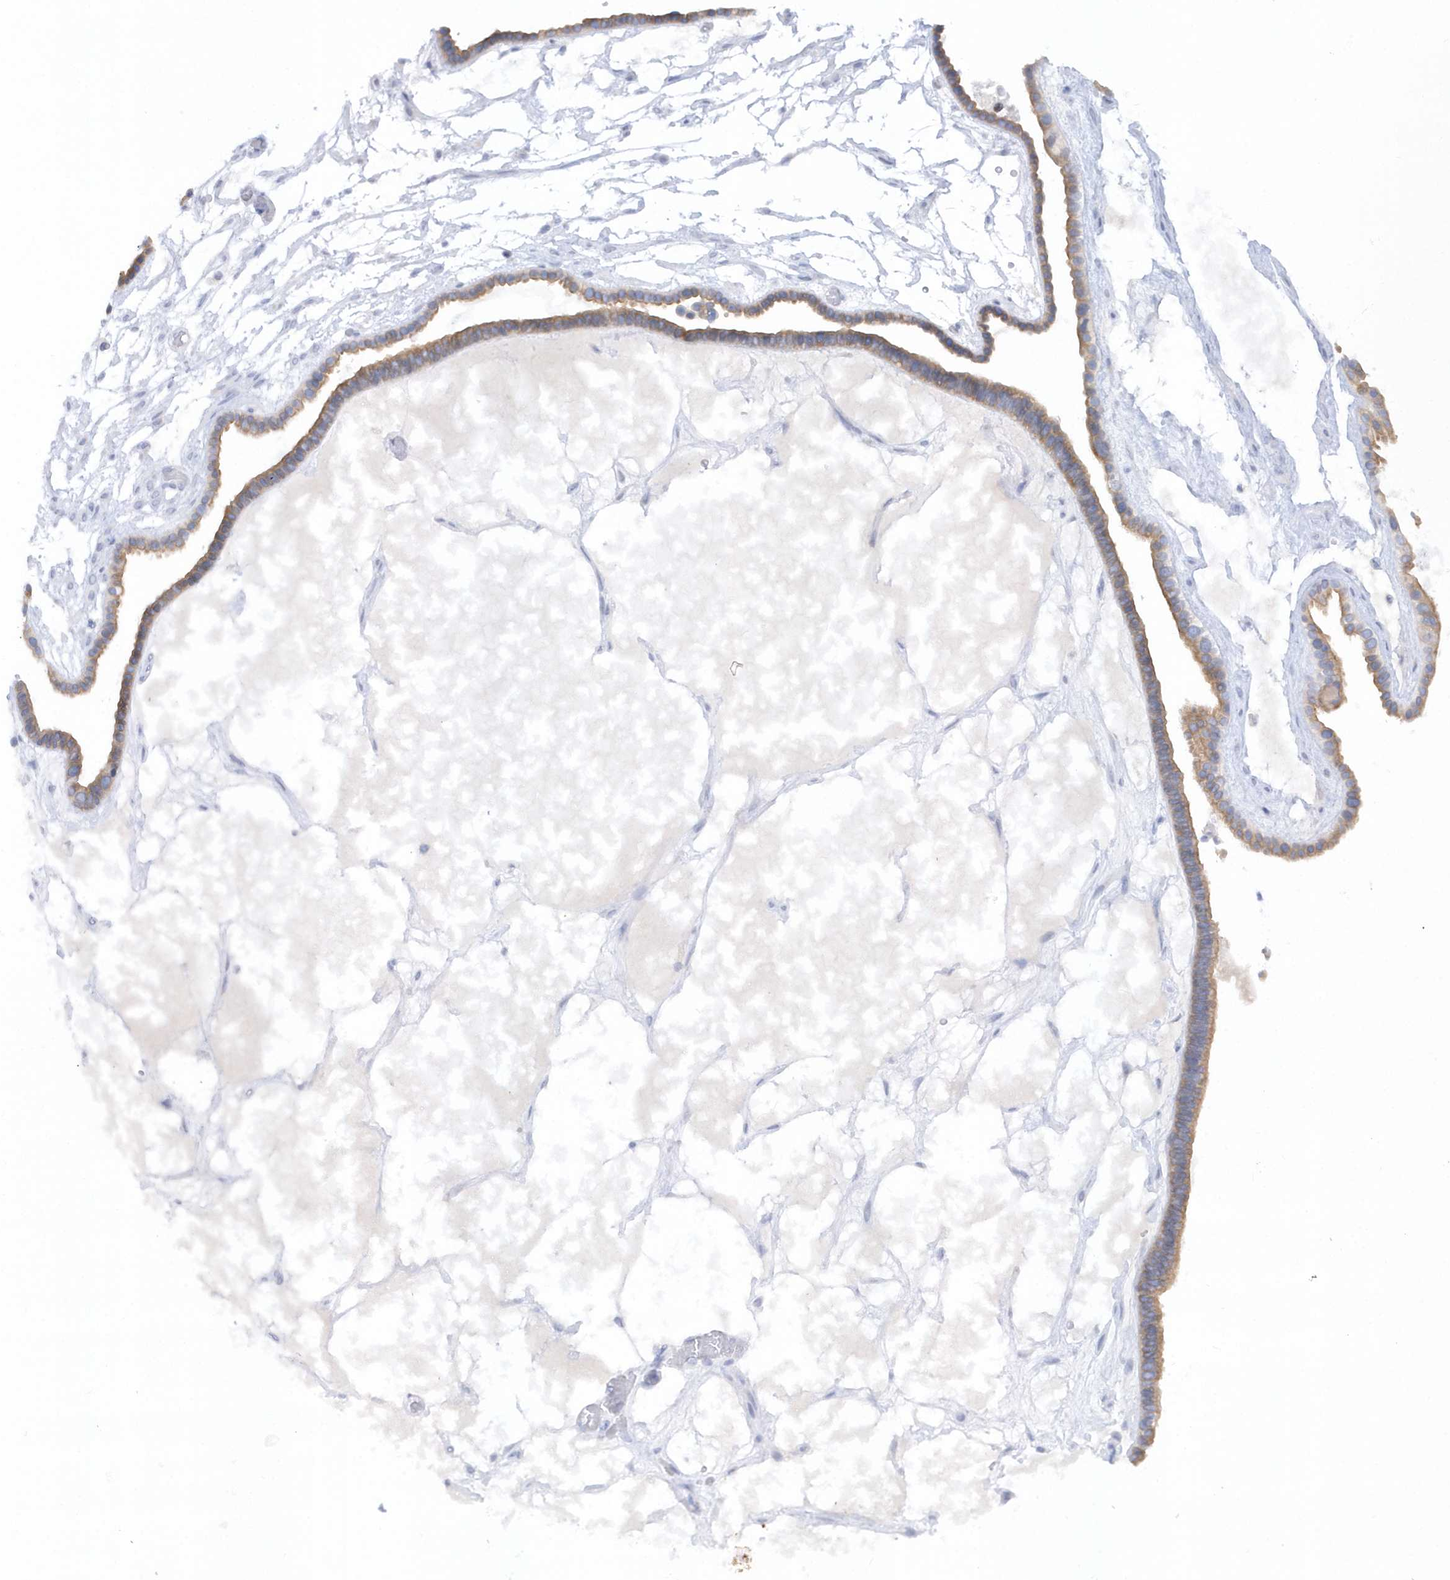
{"staining": {"intensity": "moderate", "quantity": ">75%", "location": "cytoplasmic/membranous"}, "tissue": "ovarian cancer", "cell_type": "Tumor cells", "image_type": "cancer", "snomed": [{"axis": "morphology", "description": "Cystadenocarcinoma, serous, NOS"}, {"axis": "topography", "description": "Ovary"}], "caption": "High-magnification brightfield microscopy of ovarian cancer stained with DAB (3,3'-diaminobenzidine) (brown) and counterstained with hematoxylin (blue). tumor cells exhibit moderate cytoplasmic/membranous staining is identified in about>75% of cells. (DAB (3,3'-diaminobenzidine) IHC with brightfield microscopy, high magnification).", "gene": "RPE", "patient": {"sex": "female", "age": 56}}